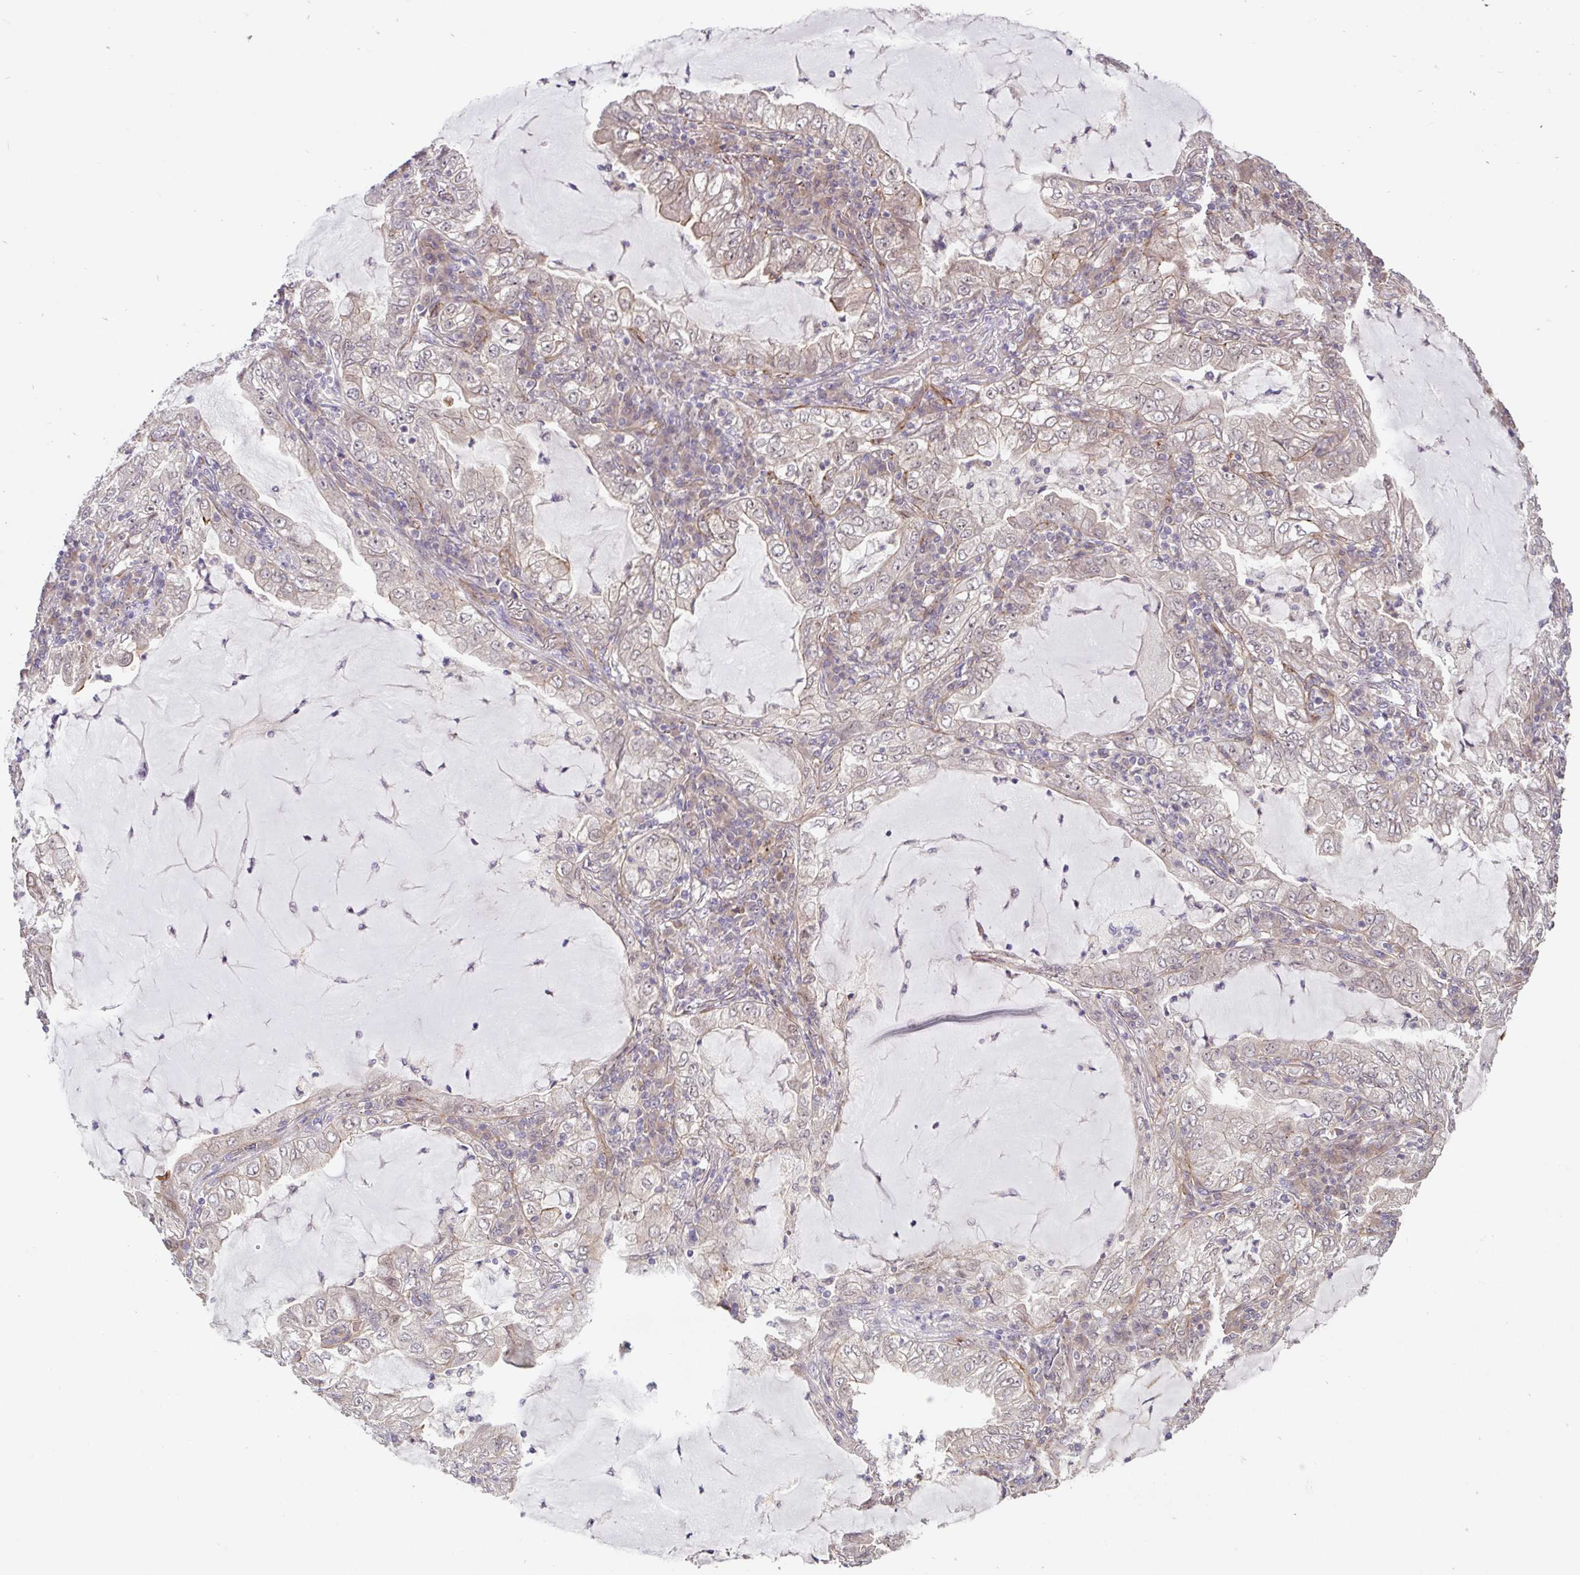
{"staining": {"intensity": "negative", "quantity": "none", "location": "none"}, "tissue": "lung cancer", "cell_type": "Tumor cells", "image_type": "cancer", "snomed": [{"axis": "morphology", "description": "Adenocarcinoma, NOS"}, {"axis": "topography", "description": "Lung"}], "caption": "The histopathology image shows no staining of tumor cells in lung cancer (adenocarcinoma).", "gene": "STYXL1", "patient": {"sex": "female", "age": 73}}